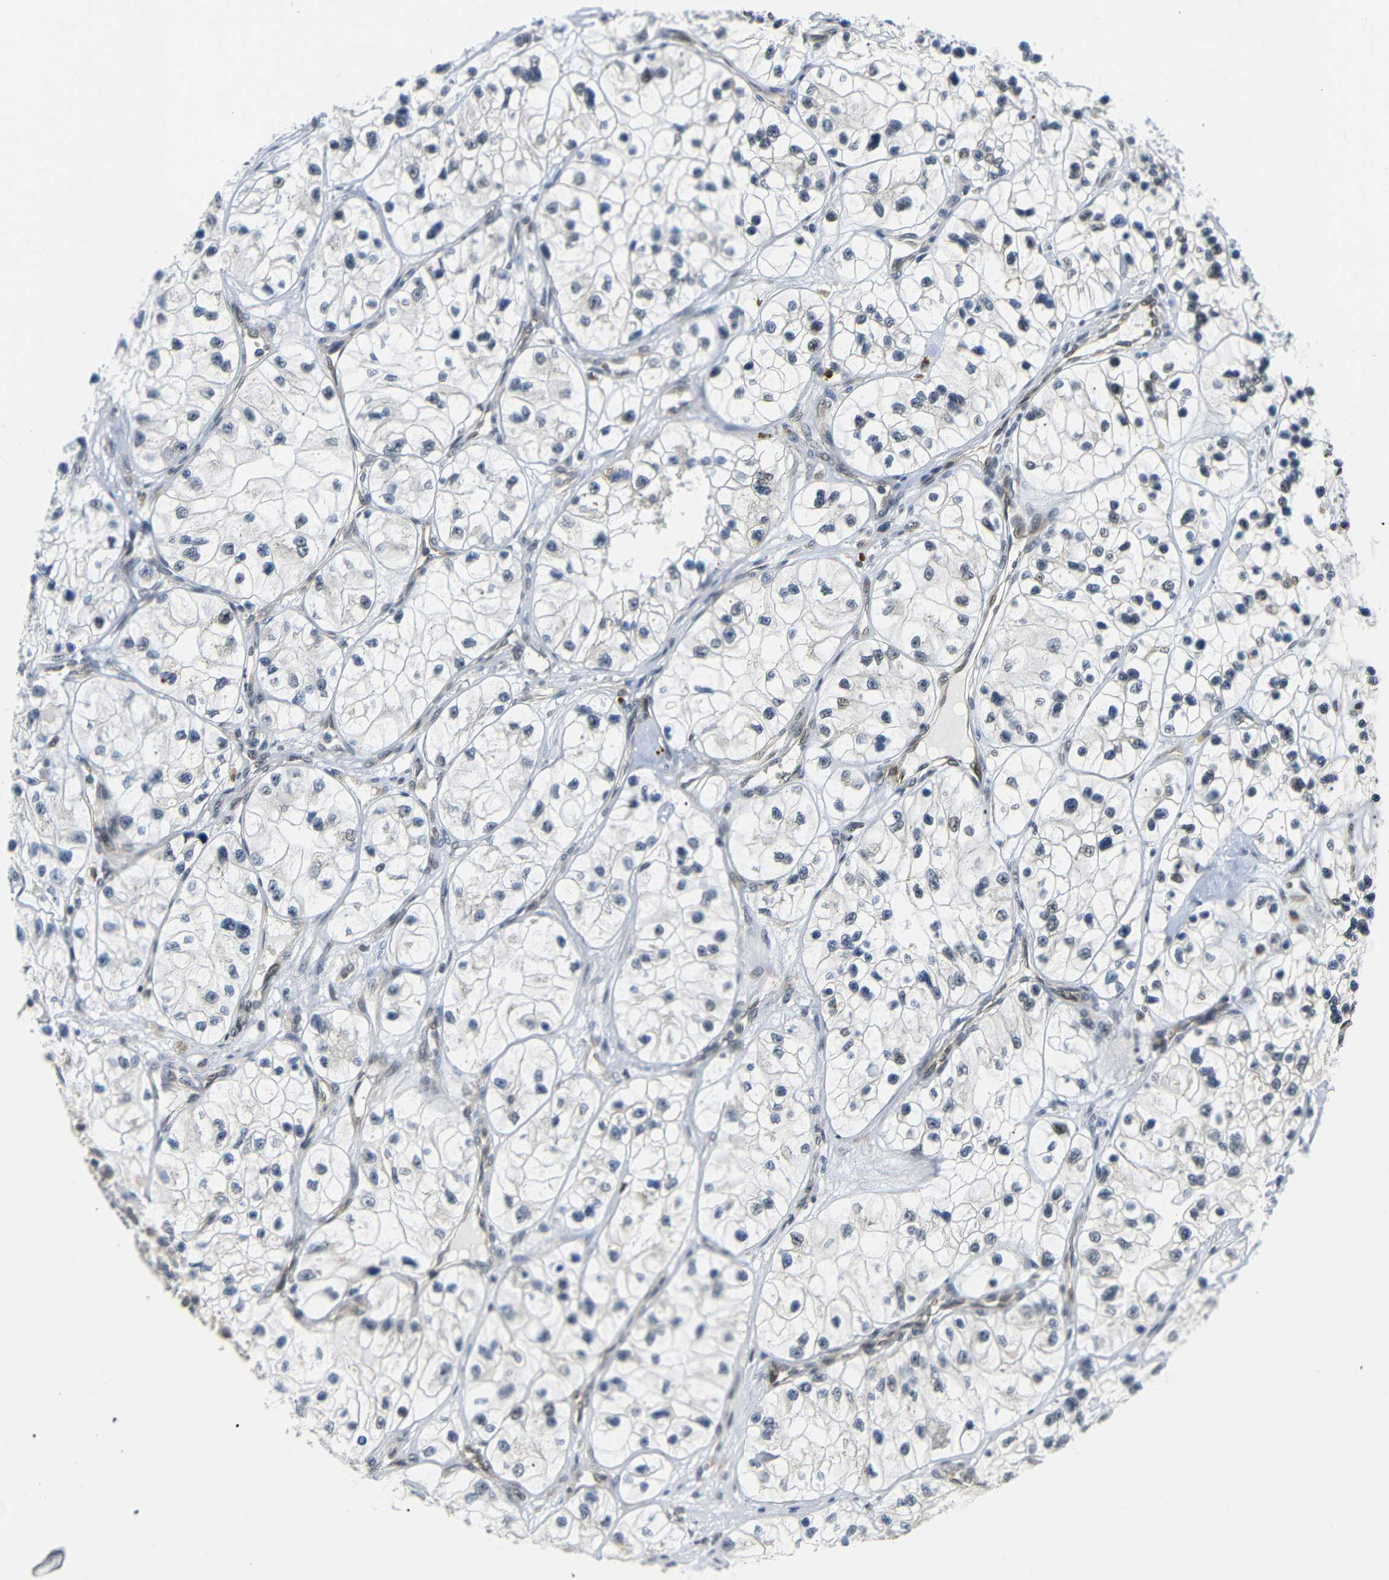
{"staining": {"intensity": "weak", "quantity": "<25%", "location": "cytoplasmic/membranous,nuclear"}, "tissue": "renal cancer", "cell_type": "Tumor cells", "image_type": "cancer", "snomed": [{"axis": "morphology", "description": "Adenocarcinoma, NOS"}, {"axis": "topography", "description": "Kidney"}], "caption": "Immunohistochemistry (IHC) of human renal adenocarcinoma displays no expression in tumor cells.", "gene": "GJA5", "patient": {"sex": "female", "age": 57}}